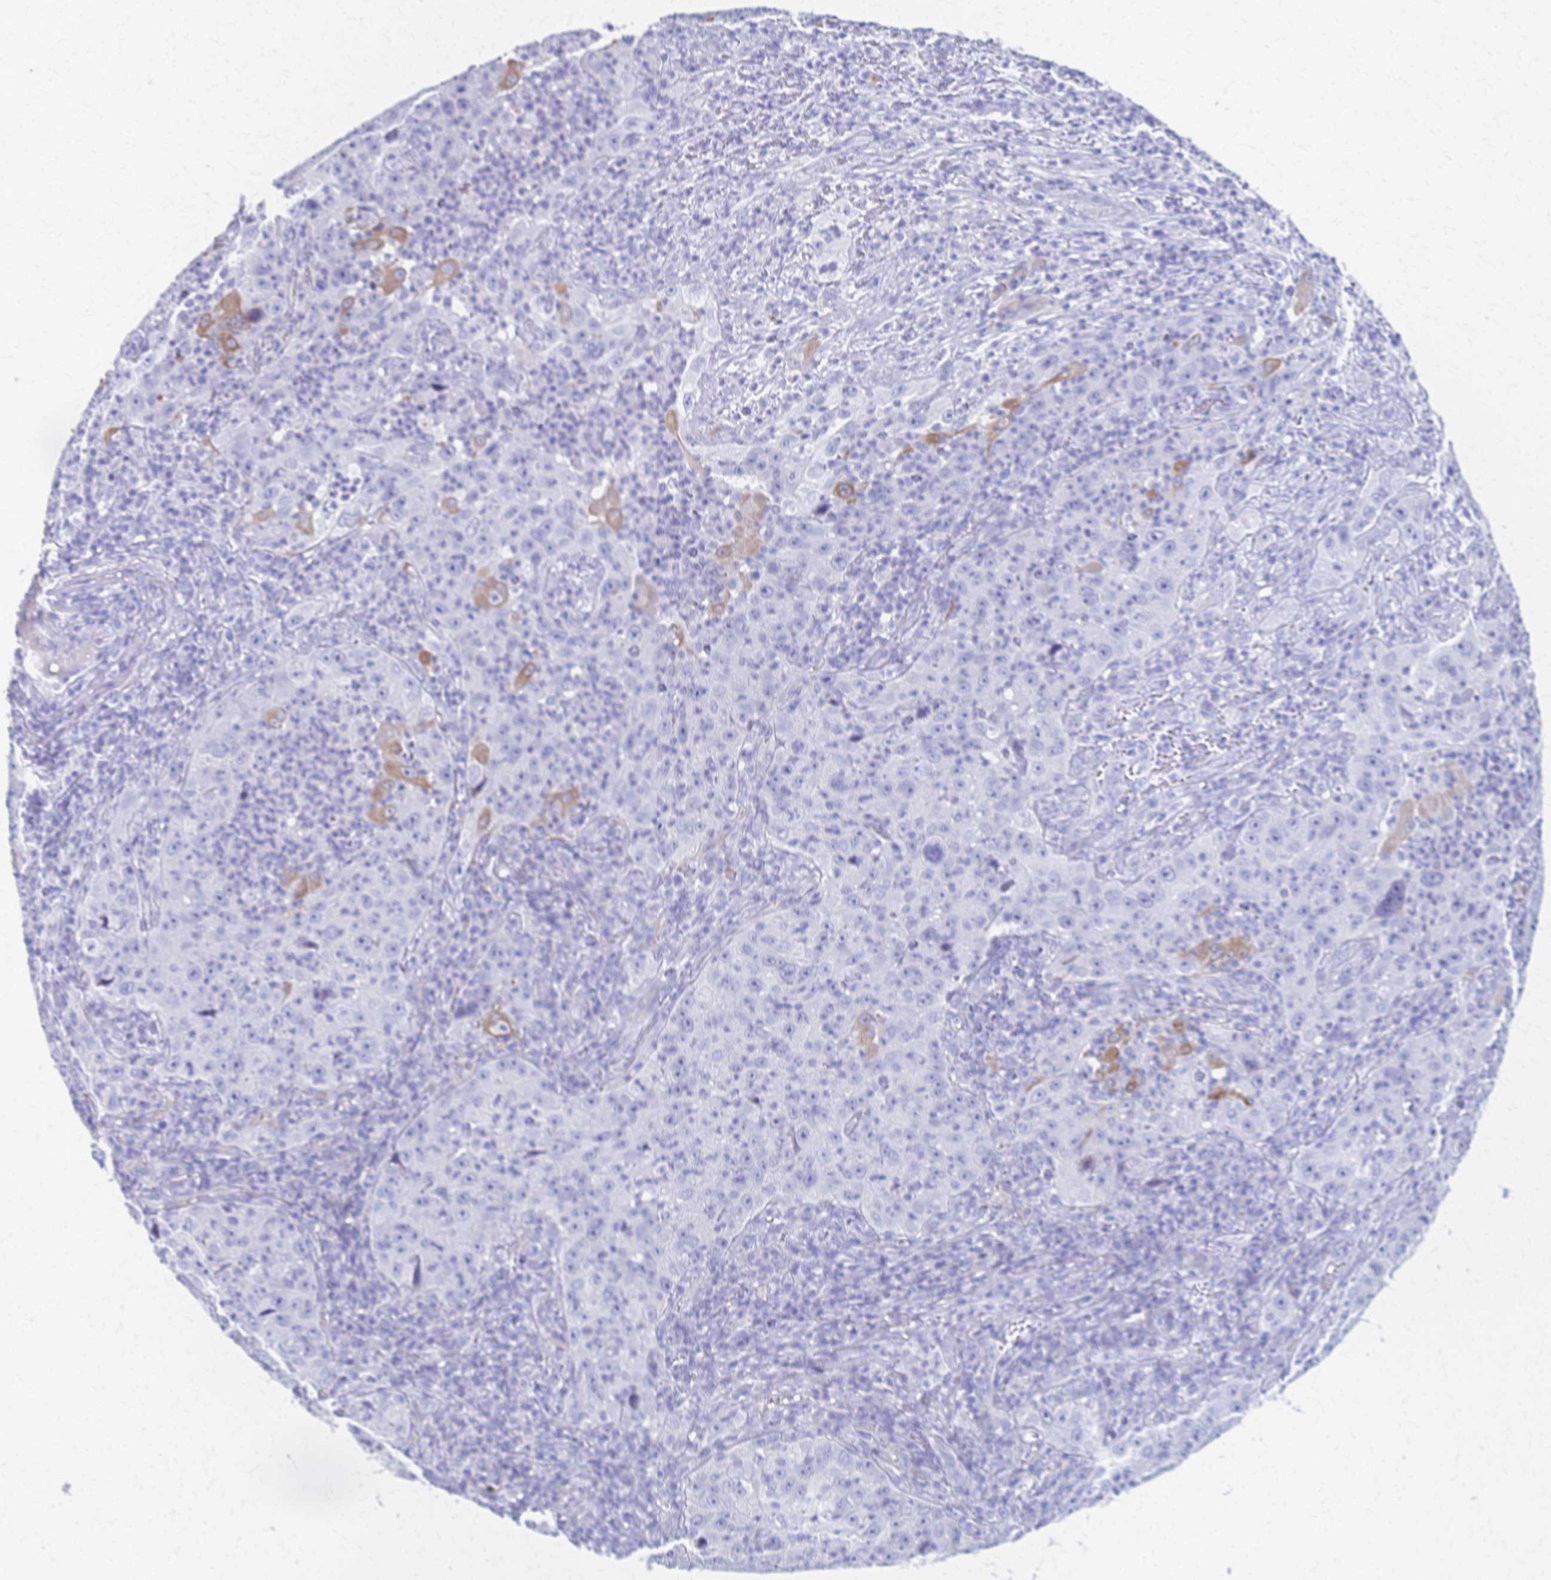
{"staining": {"intensity": "moderate", "quantity": "<25%", "location": "cytoplasmic/membranous"}, "tissue": "lung cancer", "cell_type": "Tumor cells", "image_type": "cancer", "snomed": [{"axis": "morphology", "description": "Squamous cell carcinoma, NOS"}, {"axis": "topography", "description": "Lung"}], "caption": "Lung cancer tissue reveals moderate cytoplasmic/membranous staining in about <25% of tumor cells, visualized by immunohistochemistry.", "gene": "CYB5A", "patient": {"sex": "male", "age": 71}}